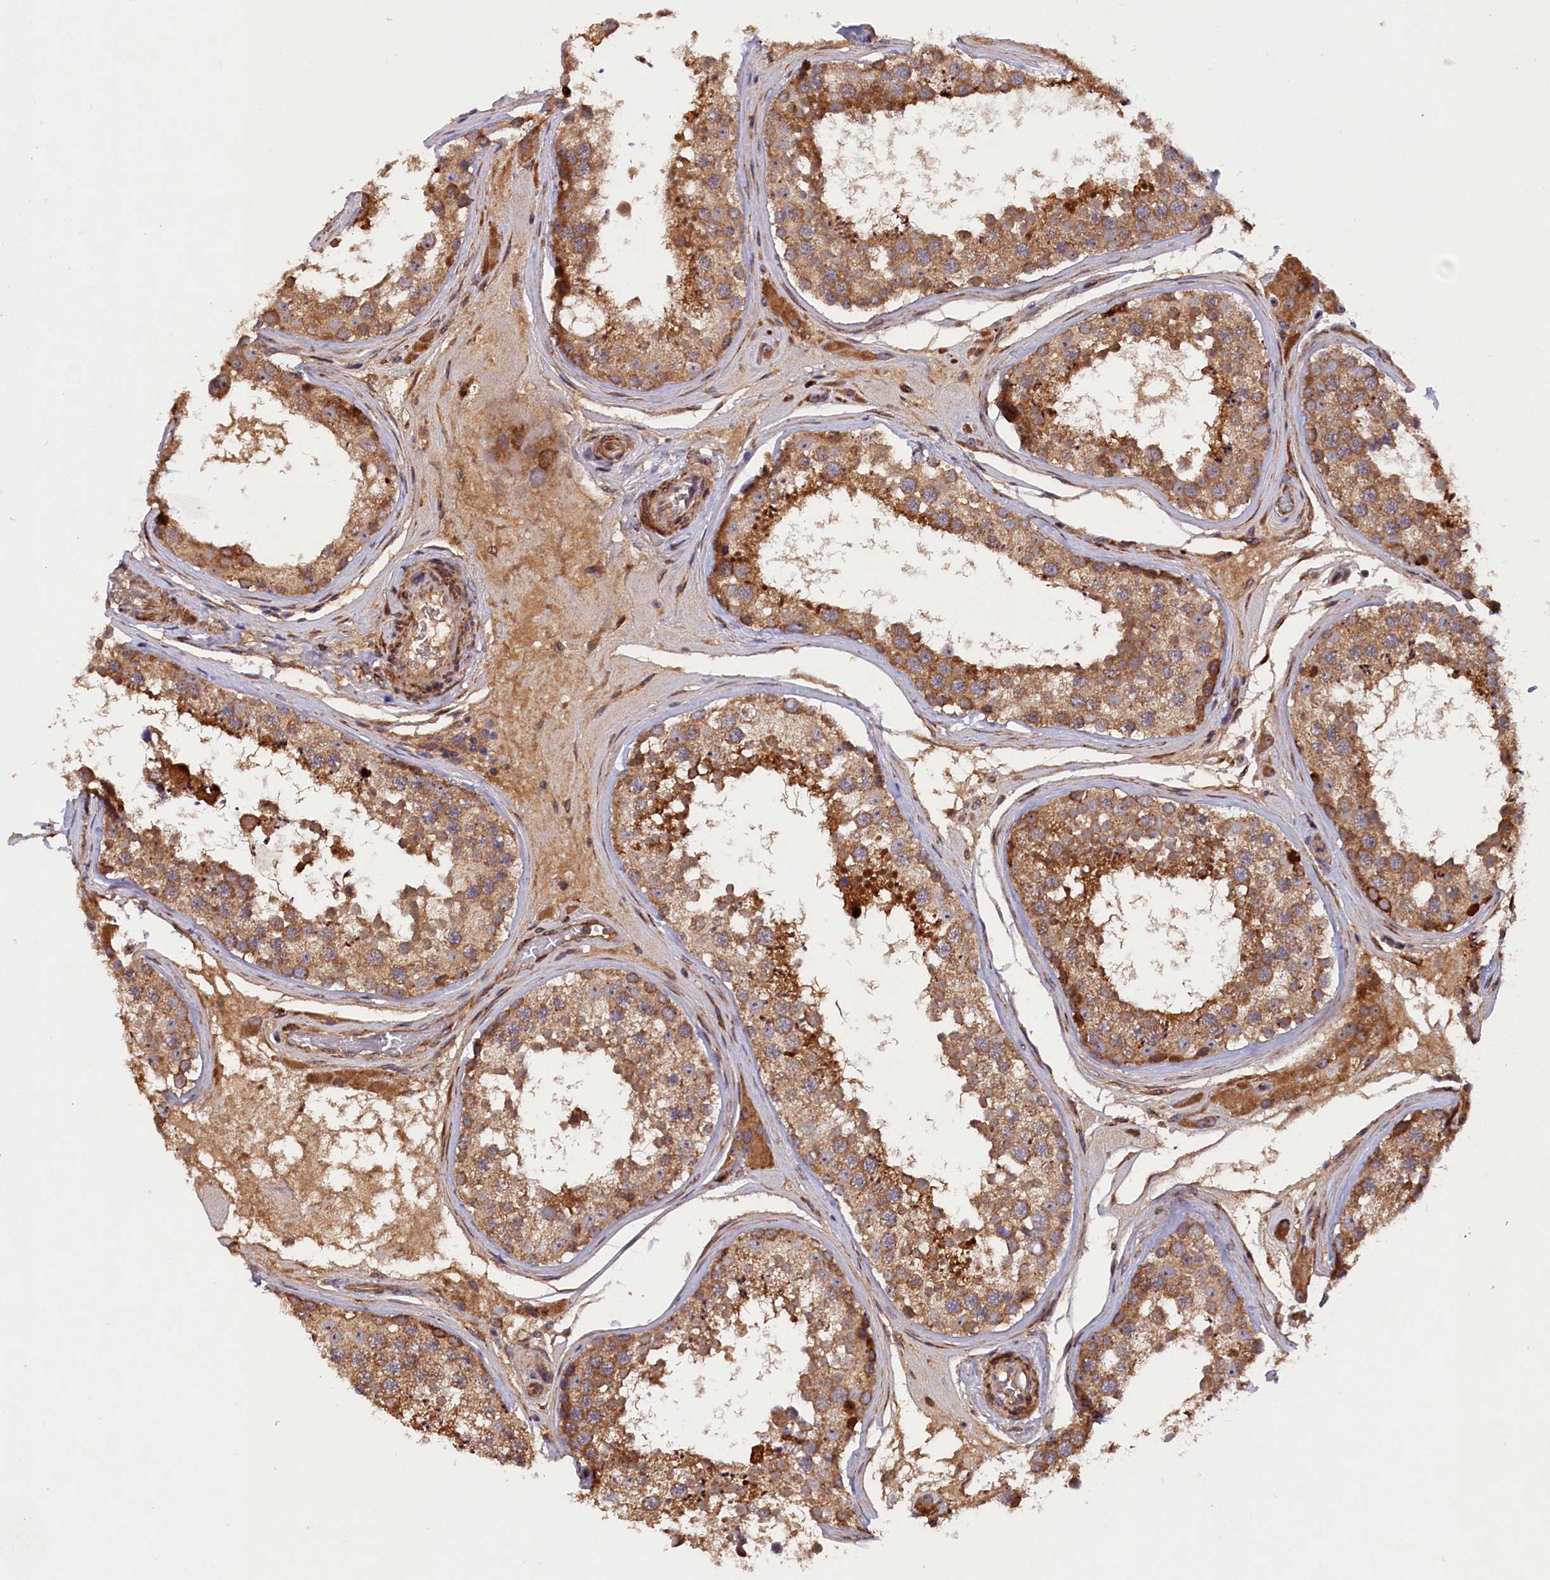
{"staining": {"intensity": "moderate", "quantity": ">75%", "location": "cytoplasmic/membranous"}, "tissue": "testis", "cell_type": "Cells in seminiferous ducts", "image_type": "normal", "snomed": [{"axis": "morphology", "description": "Normal tissue, NOS"}, {"axis": "topography", "description": "Testis"}], "caption": "An image of testis stained for a protein demonstrates moderate cytoplasmic/membranous brown staining in cells in seminiferous ducts. Nuclei are stained in blue.", "gene": "ARRDC4", "patient": {"sex": "male", "age": 46}}